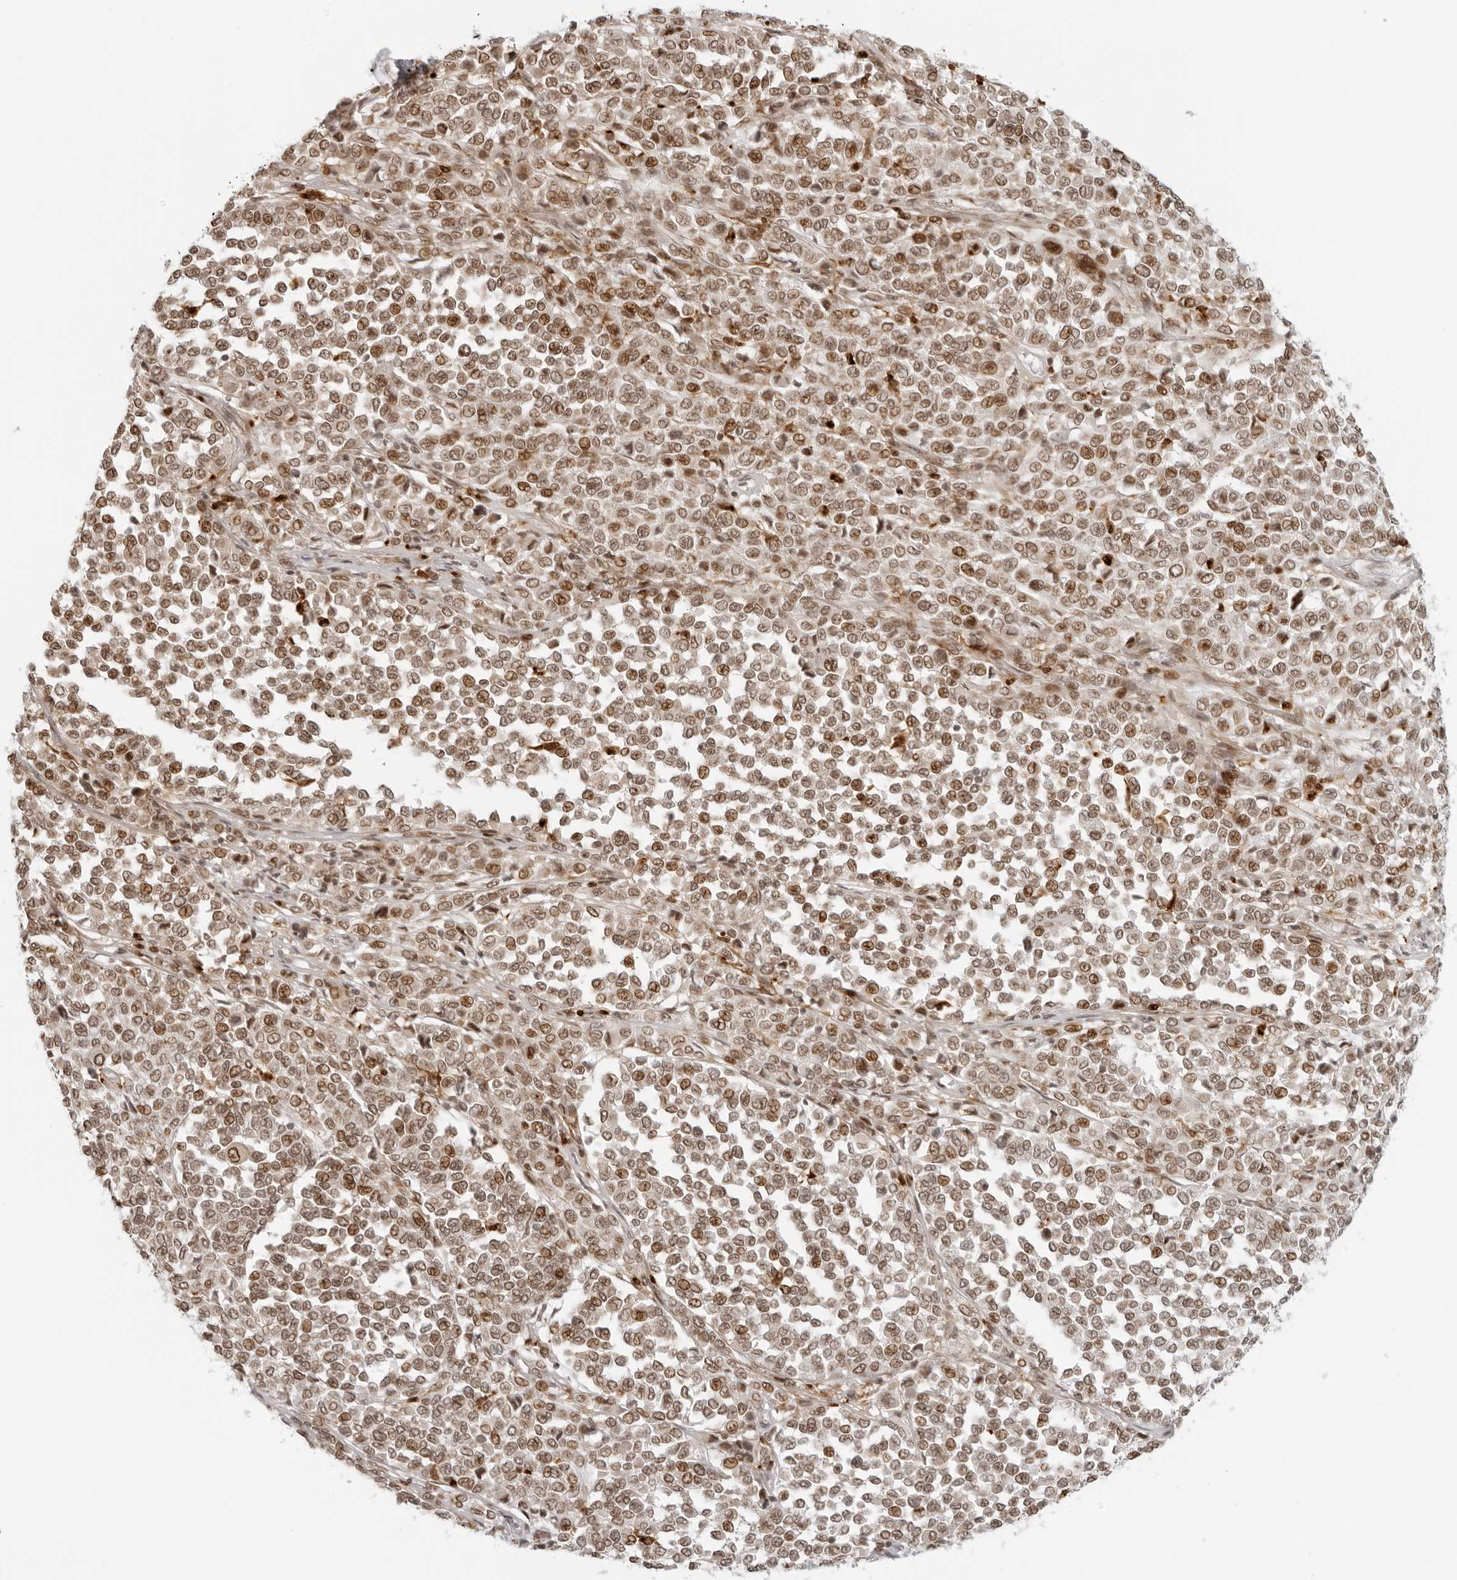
{"staining": {"intensity": "moderate", "quantity": ">75%", "location": "nuclear"}, "tissue": "melanoma", "cell_type": "Tumor cells", "image_type": "cancer", "snomed": [{"axis": "morphology", "description": "Malignant melanoma, Metastatic site"}, {"axis": "topography", "description": "Pancreas"}], "caption": "This photomicrograph displays IHC staining of malignant melanoma (metastatic site), with medium moderate nuclear positivity in approximately >75% of tumor cells.", "gene": "ZNF407", "patient": {"sex": "female", "age": 30}}